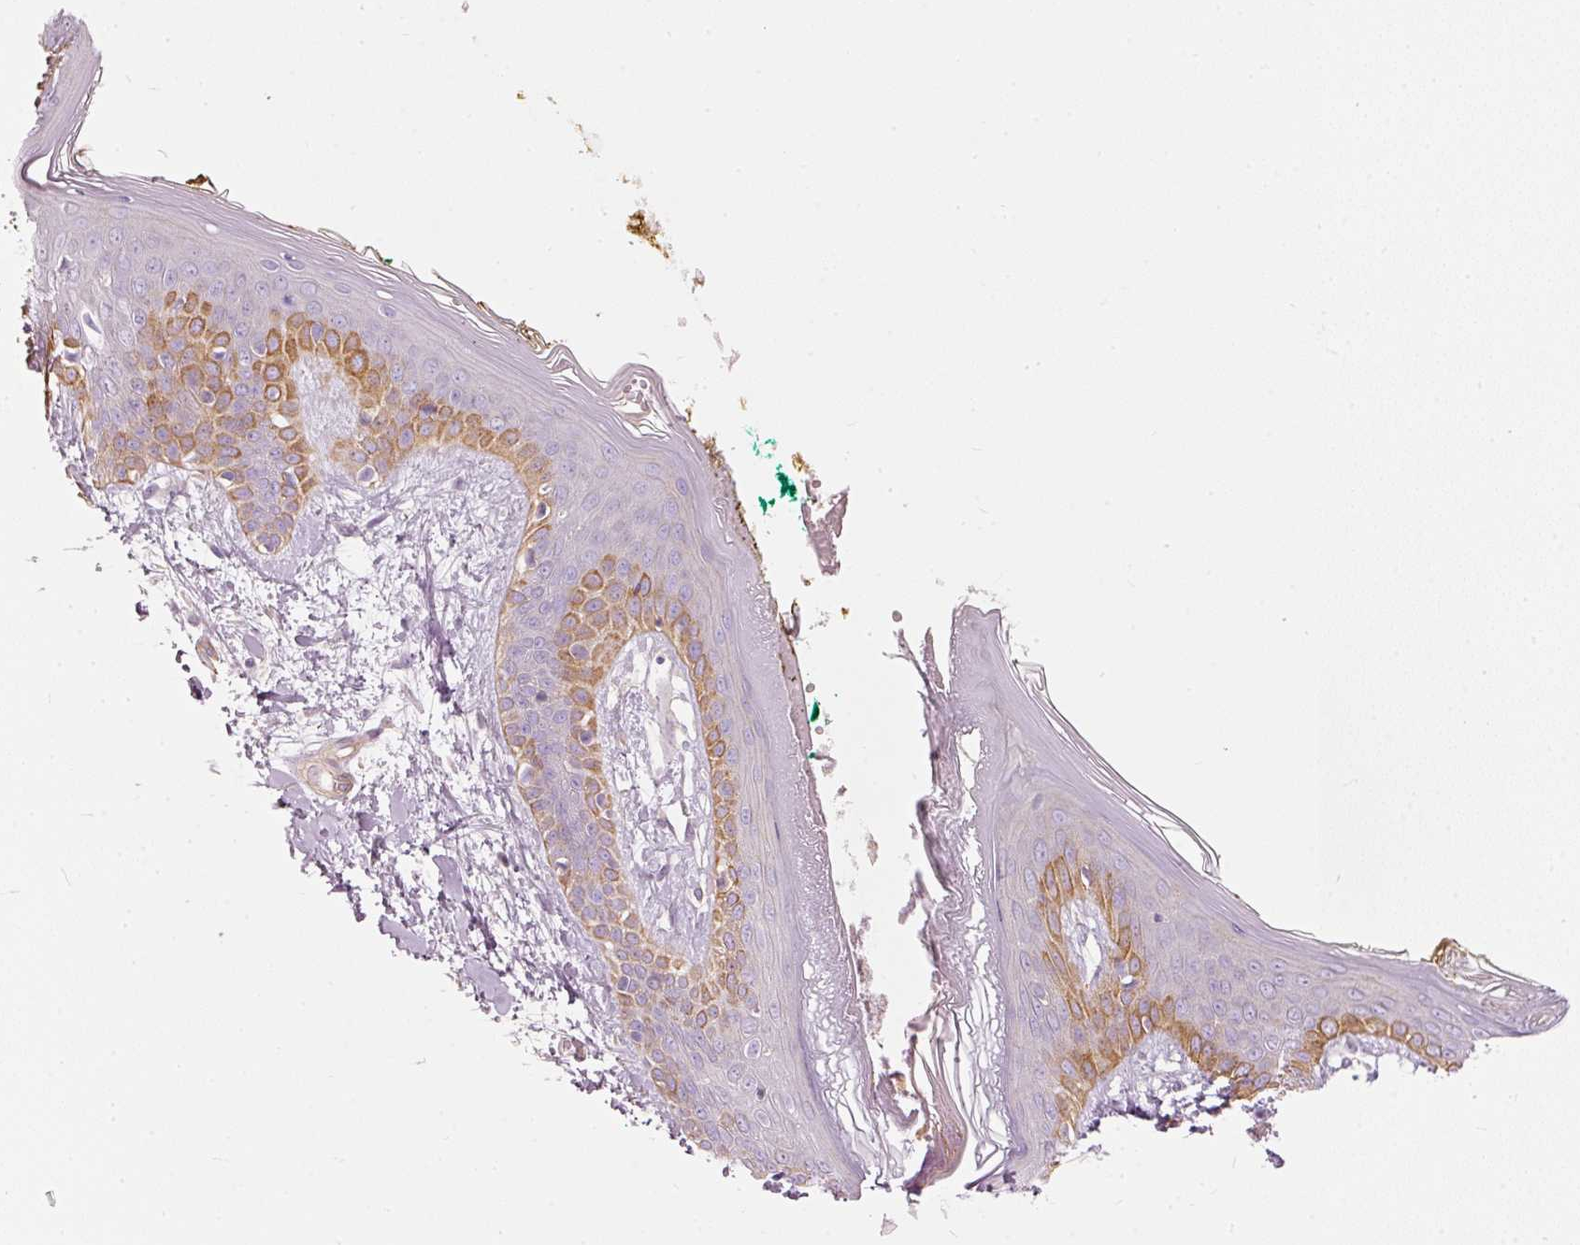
{"staining": {"intensity": "negative", "quantity": "none", "location": "none"}, "tissue": "skin", "cell_type": "Fibroblasts", "image_type": "normal", "snomed": [{"axis": "morphology", "description": "Normal tissue, NOS"}, {"axis": "topography", "description": "Skin"}], "caption": "Protein analysis of normal skin reveals no significant expression in fibroblasts. The staining was performed using DAB (3,3'-diaminobenzidine) to visualize the protein expression in brown, while the nuclei were stained in blue with hematoxylin (Magnification: 20x).", "gene": "OSR2", "patient": {"sex": "female", "age": 34}}